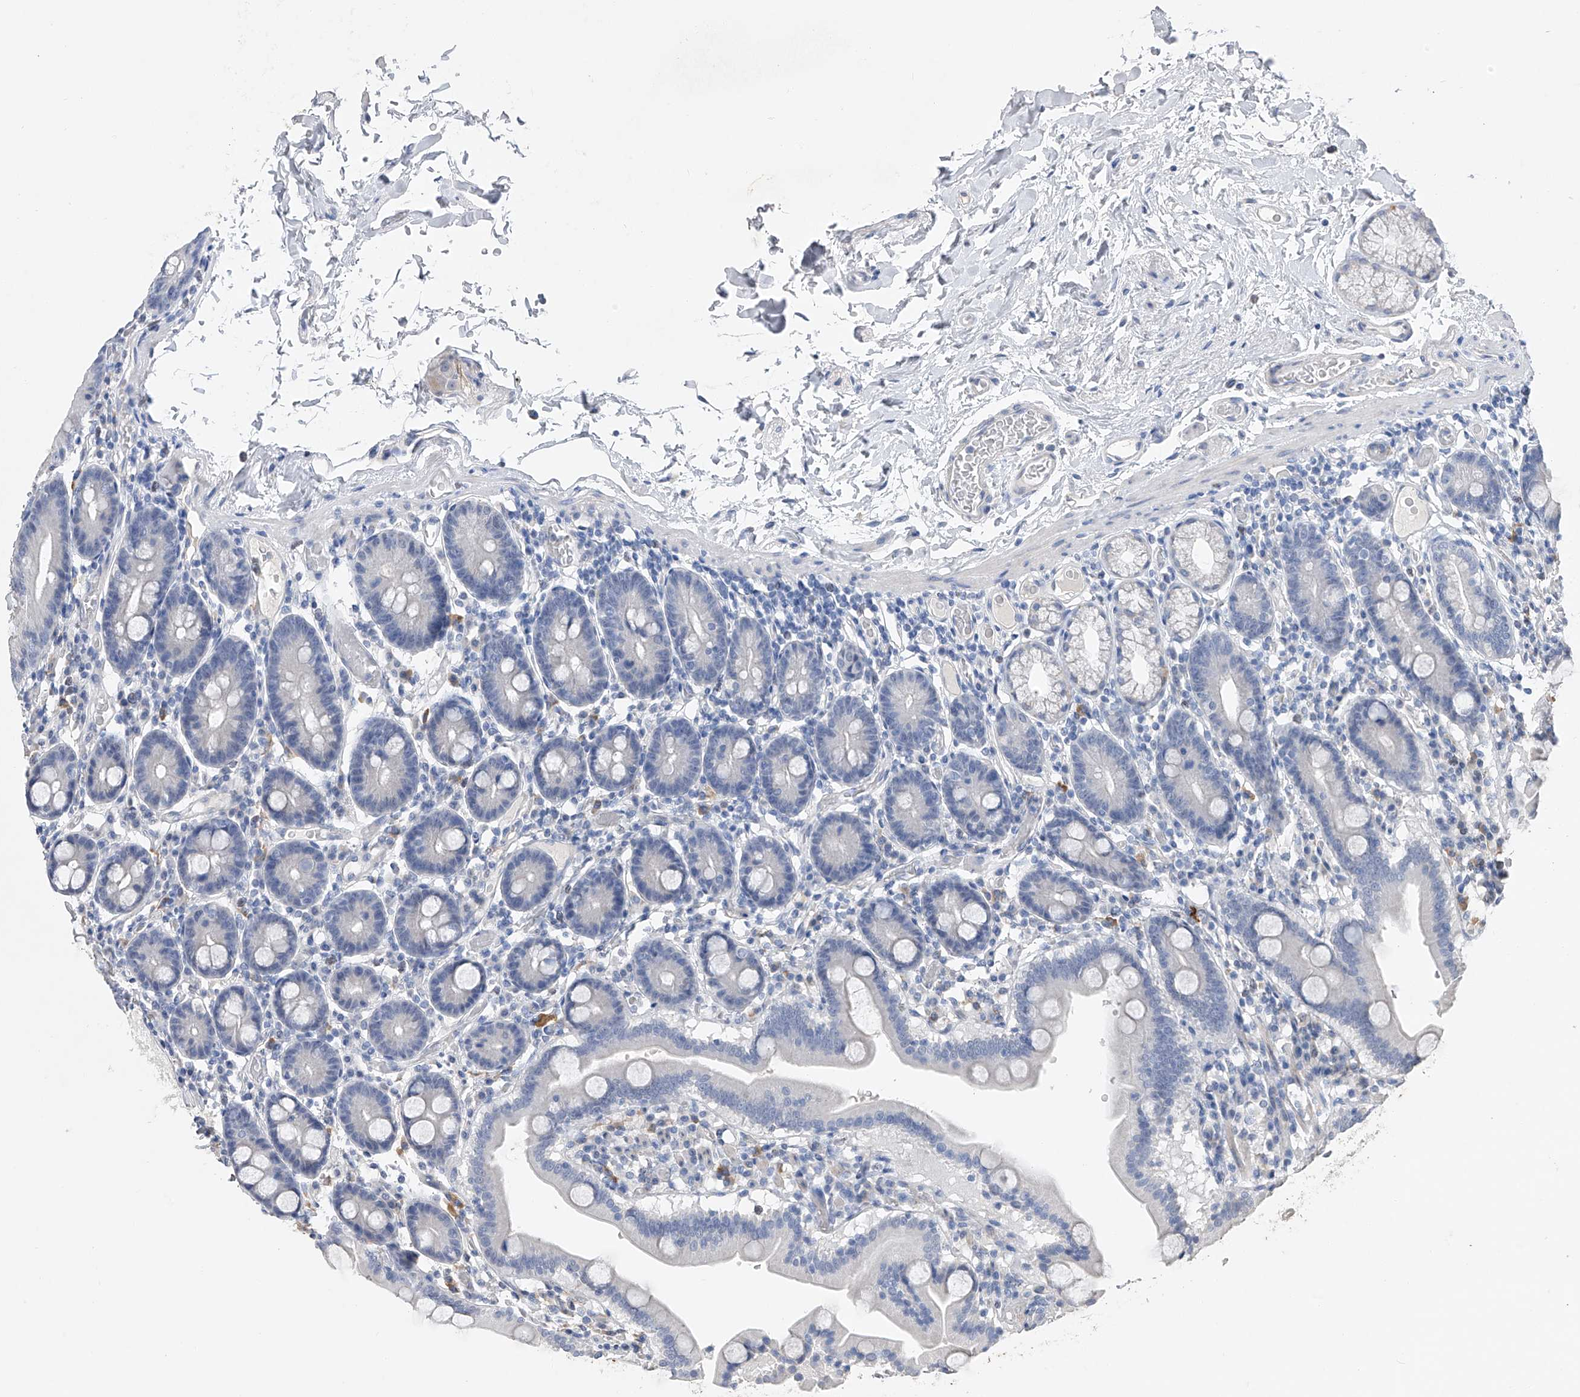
{"staining": {"intensity": "negative", "quantity": "none", "location": "none"}, "tissue": "duodenum", "cell_type": "Glandular cells", "image_type": "normal", "snomed": [{"axis": "morphology", "description": "Normal tissue, NOS"}, {"axis": "topography", "description": "Duodenum"}], "caption": "A micrograph of duodenum stained for a protein demonstrates no brown staining in glandular cells.", "gene": "ADRA1A", "patient": {"sex": "male", "age": 55}}